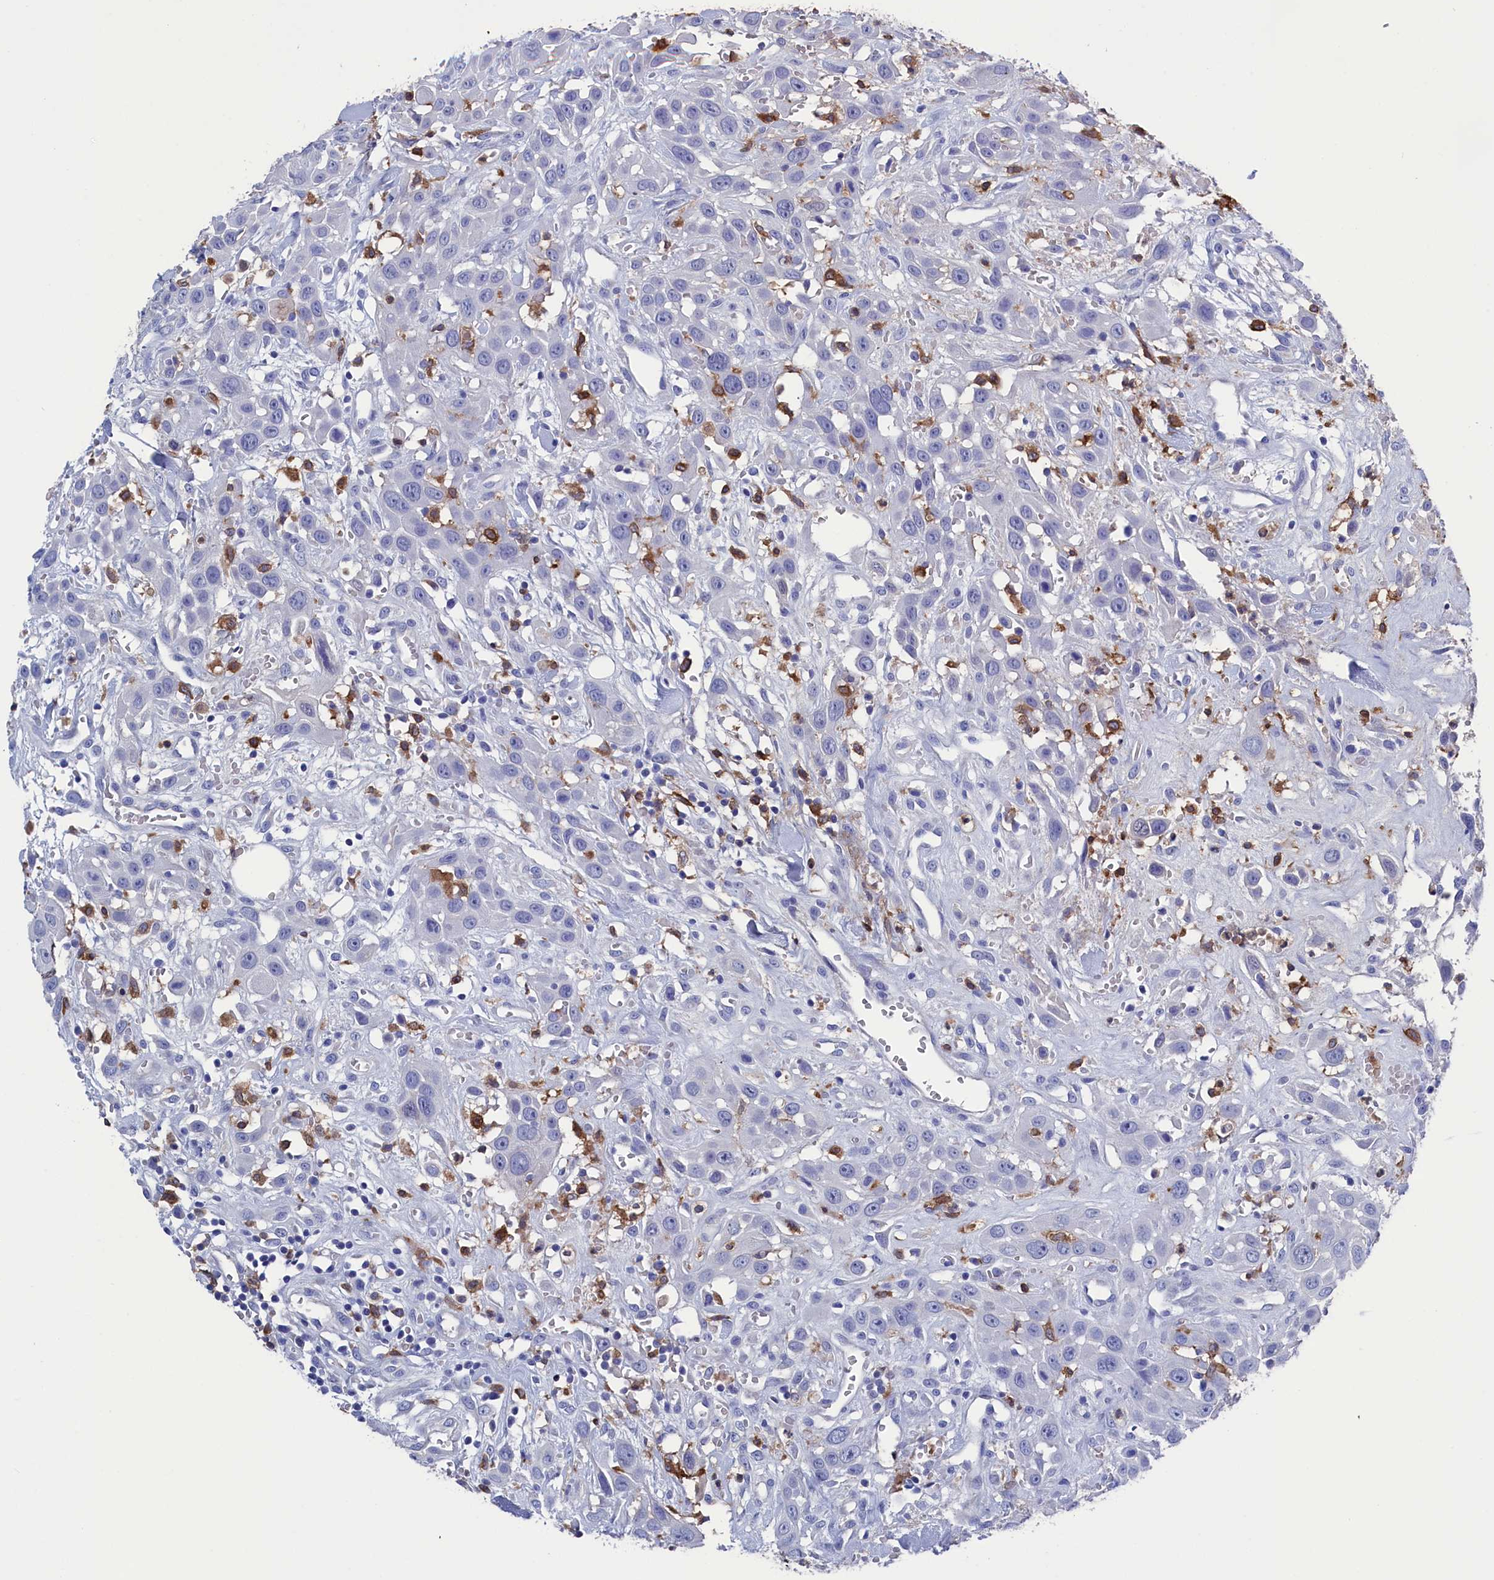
{"staining": {"intensity": "negative", "quantity": "none", "location": "none"}, "tissue": "head and neck cancer", "cell_type": "Tumor cells", "image_type": "cancer", "snomed": [{"axis": "morphology", "description": "Squamous cell carcinoma, NOS"}, {"axis": "topography", "description": "Head-Neck"}], "caption": "High power microscopy image of an immunohistochemistry histopathology image of head and neck cancer, revealing no significant staining in tumor cells.", "gene": "TYROBP", "patient": {"sex": "male", "age": 81}}